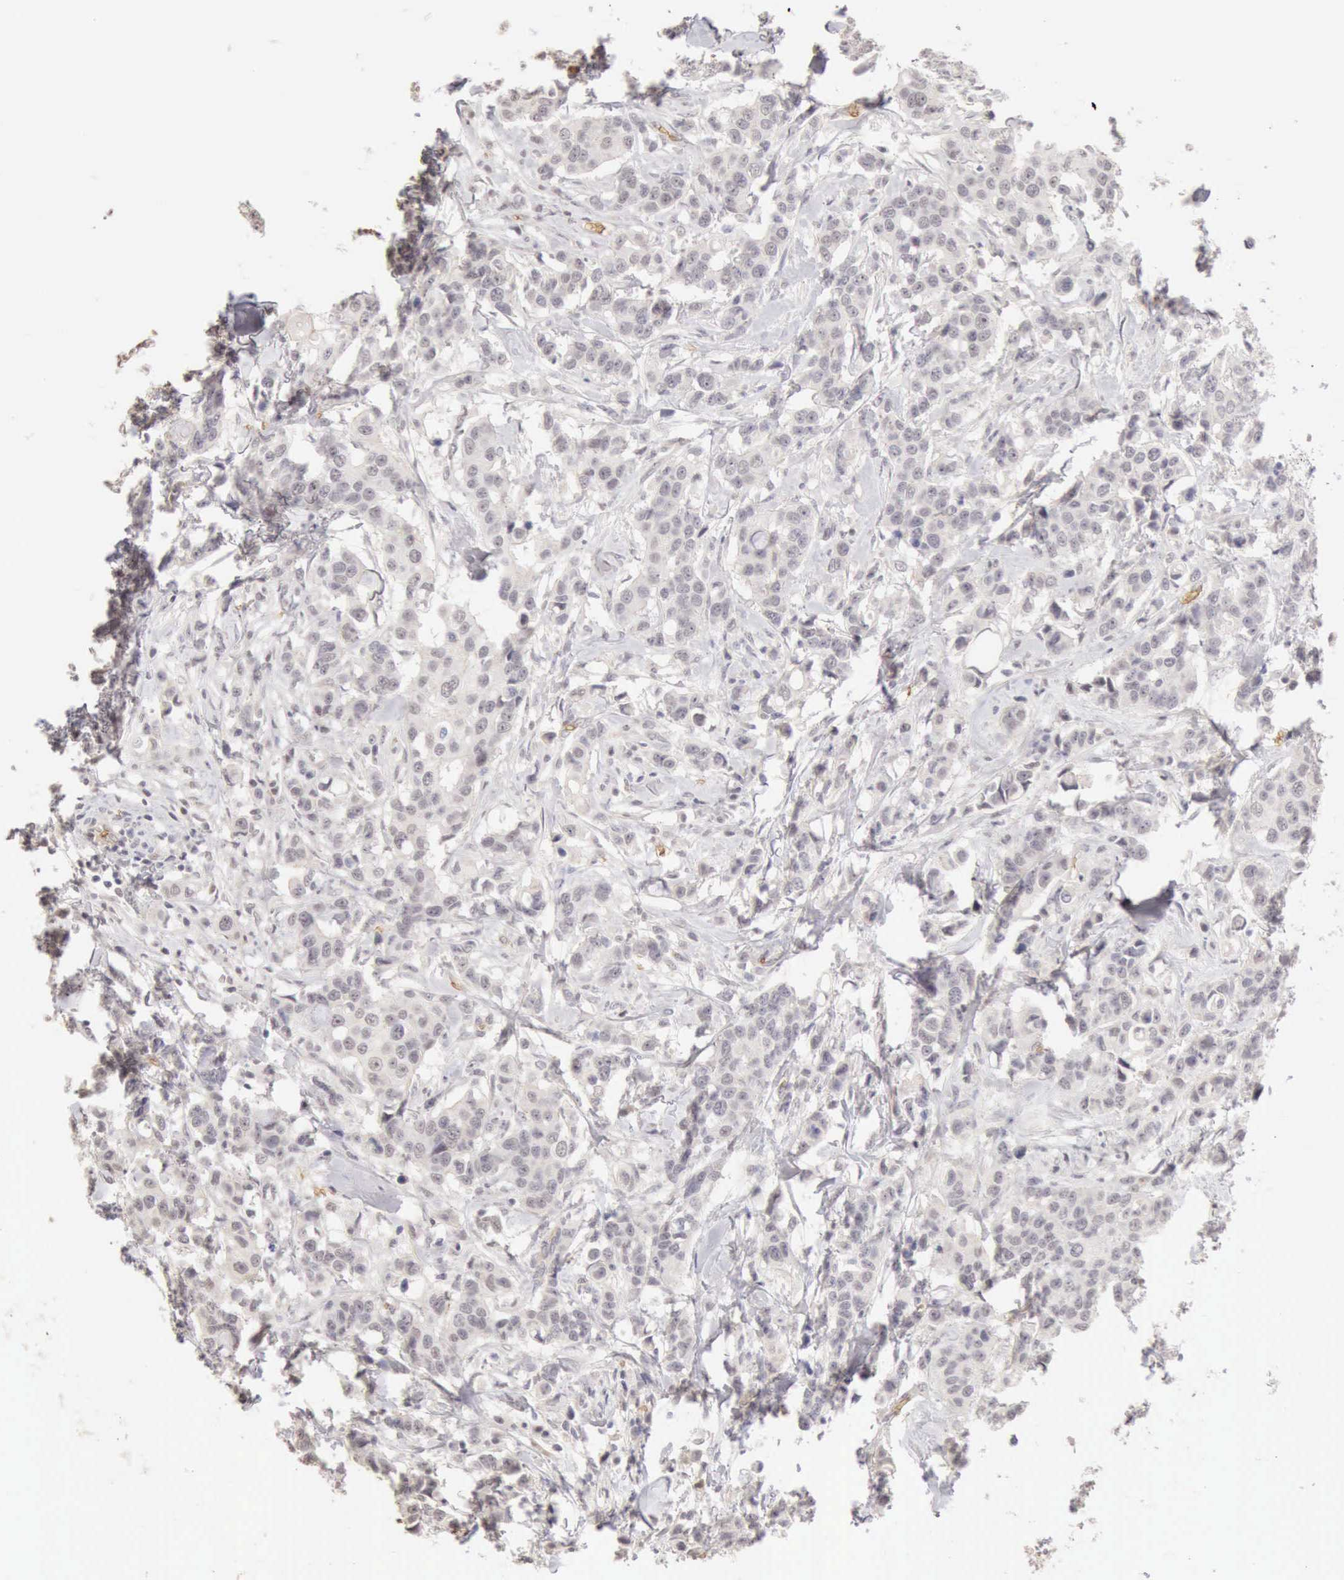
{"staining": {"intensity": "weak", "quantity": "25%-75%", "location": "nuclear"}, "tissue": "breast cancer", "cell_type": "Tumor cells", "image_type": "cancer", "snomed": [{"axis": "morphology", "description": "Duct carcinoma"}, {"axis": "topography", "description": "Breast"}], "caption": "The histopathology image demonstrates a brown stain indicating the presence of a protein in the nuclear of tumor cells in intraductal carcinoma (breast). Using DAB (3,3'-diaminobenzidine) (brown) and hematoxylin (blue) stains, captured at high magnification using brightfield microscopy.", "gene": "CFI", "patient": {"sex": "female", "age": 27}}